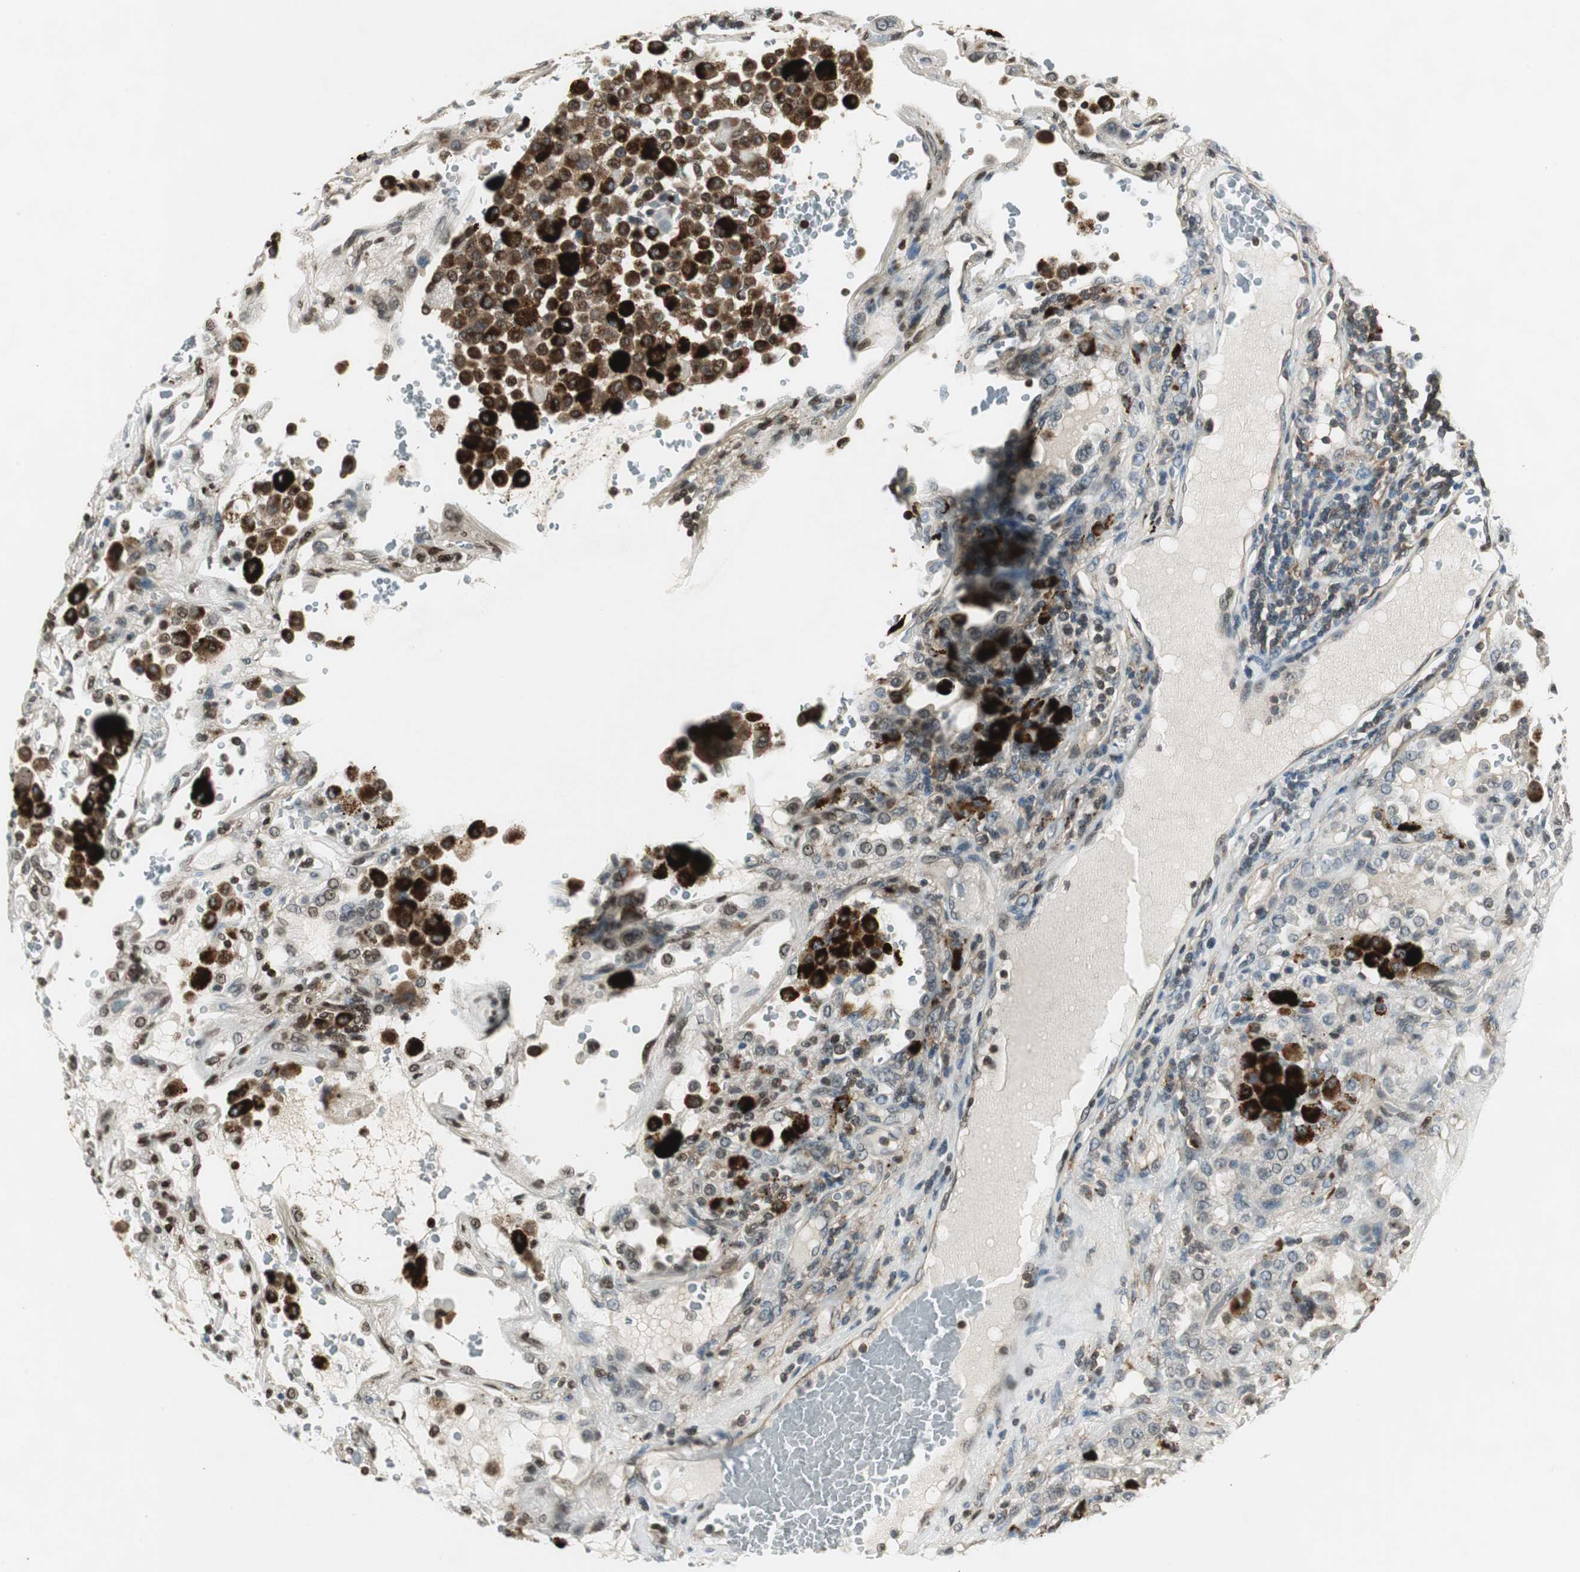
{"staining": {"intensity": "weak", "quantity": "<25%", "location": "cytoplasmic/membranous"}, "tissue": "lung cancer", "cell_type": "Tumor cells", "image_type": "cancer", "snomed": [{"axis": "morphology", "description": "Squamous cell carcinoma, NOS"}, {"axis": "topography", "description": "Lung"}], "caption": "This is a image of immunohistochemistry (IHC) staining of lung squamous cell carcinoma, which shows no expression in tumor cells.", "gene": "NCK1", "patient": {"sex": "male", "age": 57}}